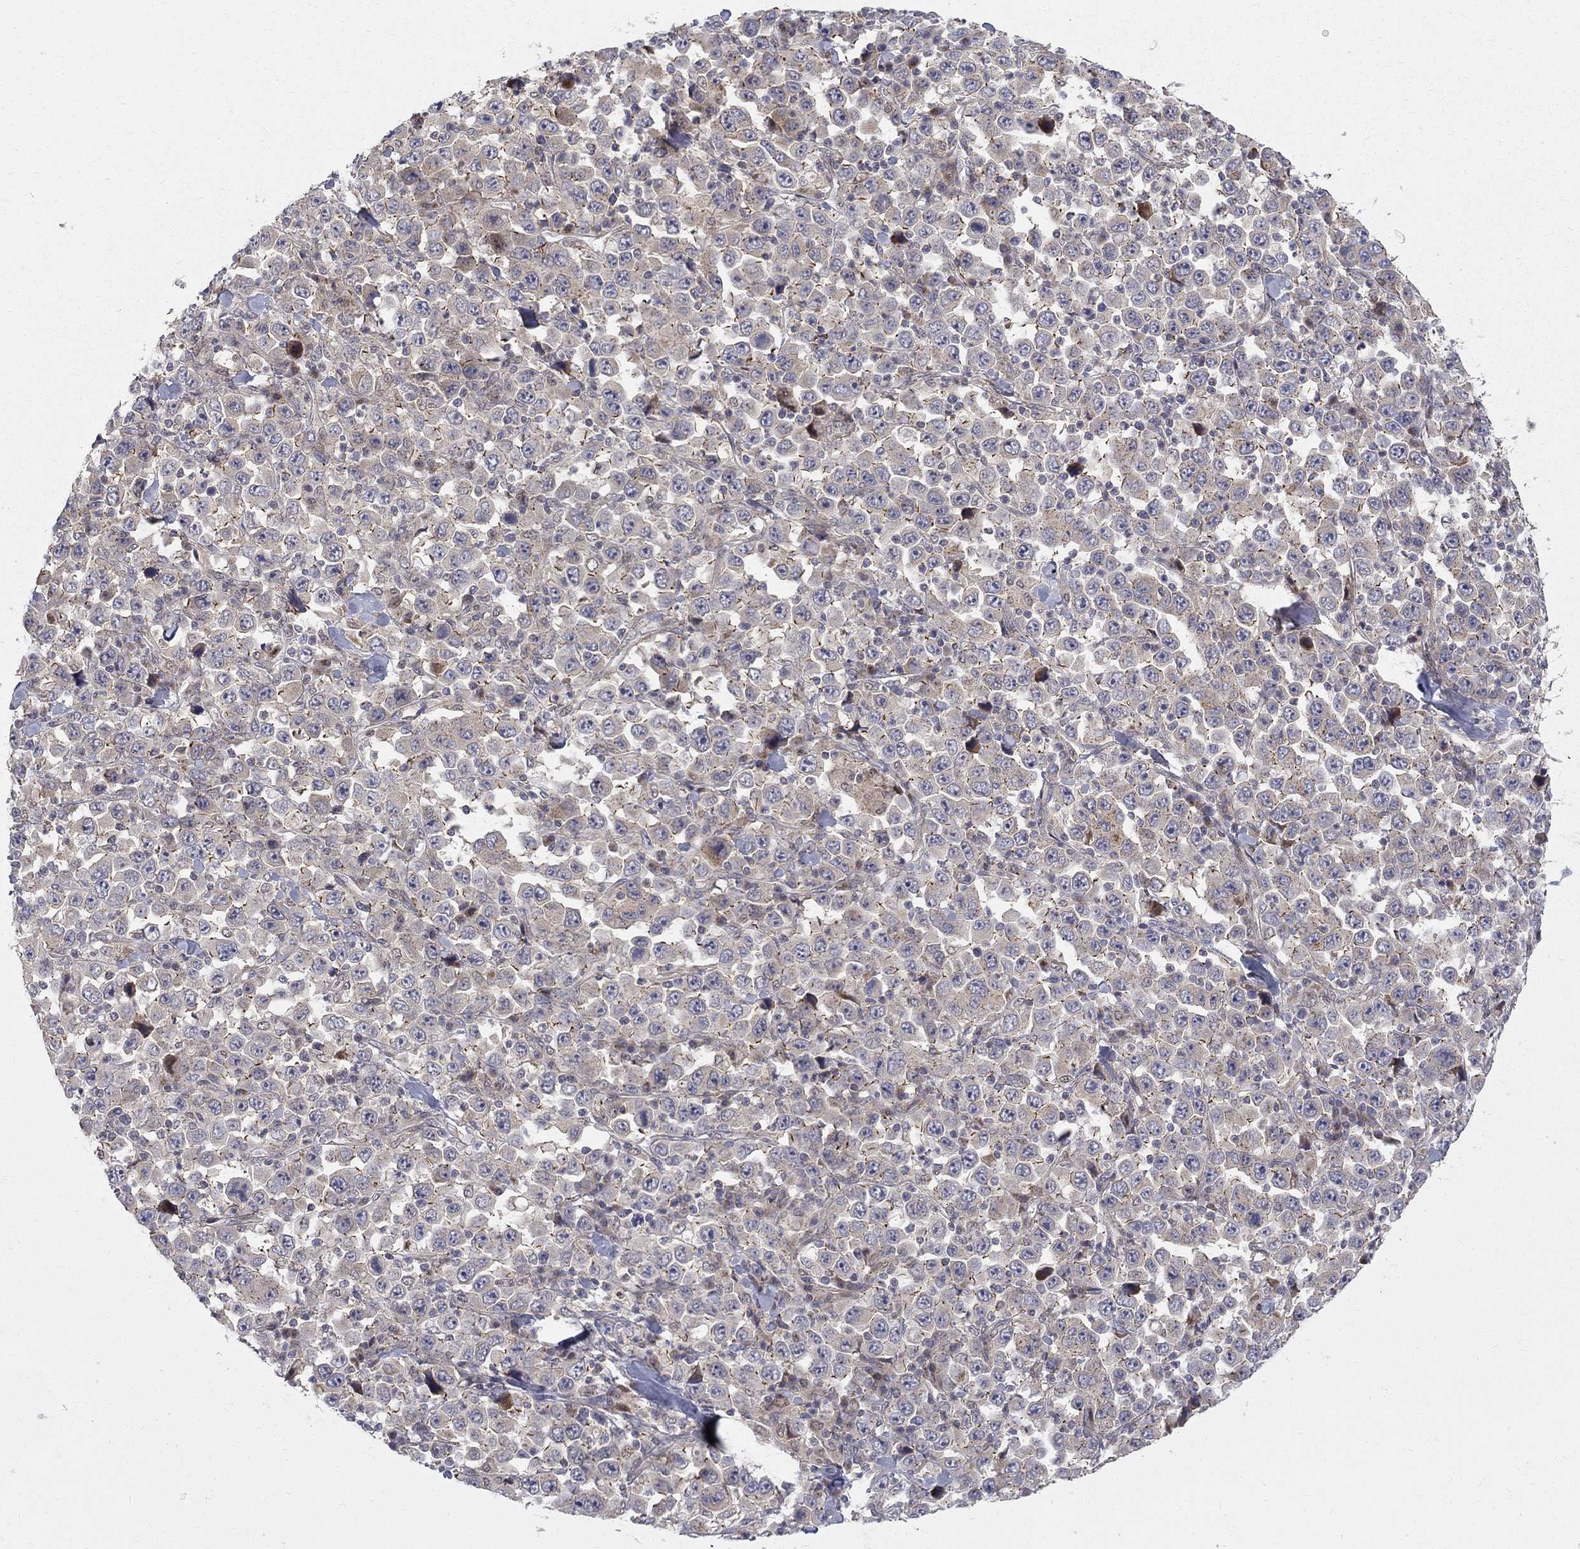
{"staining": {"intensity": "negative", "quantity": "none", "location": "none"}, "tissue": "stomach cancer", "cell_type": "Tumor cells", "image_type": "cancer", "snomed": [{"axis": "morphology", "description": "Normal tissue, NOS"}, {"axis": "morphology", "description": "Adenocarcinoma, NOS"}, {"axis": "topography", "description": "Stomach, upper"}, {"axis": "topography", "description": "Stomach"}], "caption": "Stomach cancer was stained to show a protein in brown. There is no significant positivity in tumor cells.", "gene": "WDR19", "patient": {"sex": "male", "age": 59}}